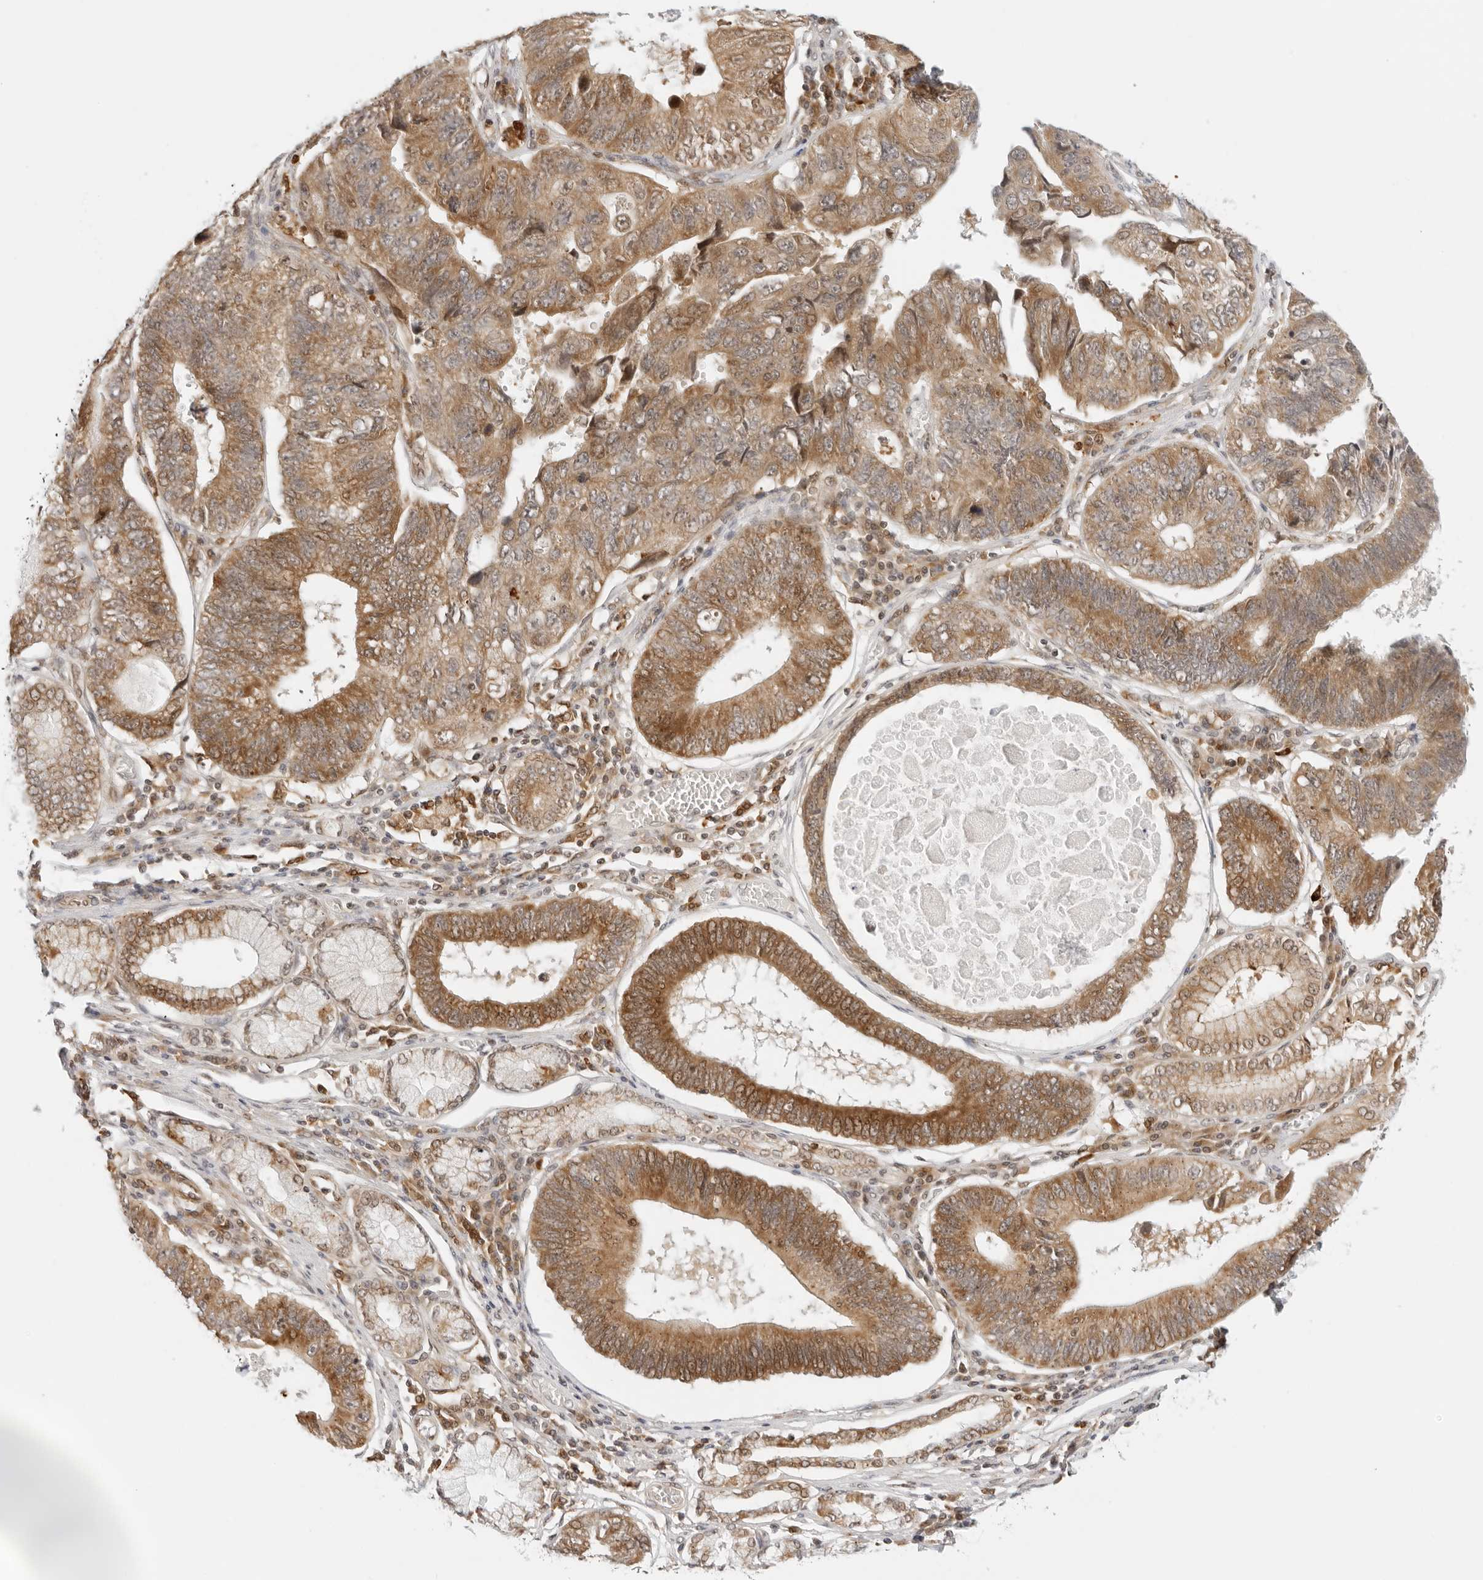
{"staining": {"intensity": "moderate", "quantity": ">75%", "location": "cytoplasmic/membranous,nuclear"}, "tissue": "stomach cancer", "cell_type": "Tumor cells", "image_type": "cancer", "snomed": [{"axis": "morphology", "description": "Adenocarcinoma, NOS"}, {"axis": "topography", "description": "Stomach"}], "caption": "Immunohistochemical staining of human stomach cancer (adenocarcinoma) shows moderate cytoplasmic/membranous and nuclear protein expression in about >75% of tumor cells.", "gene": "RC3H1", "patient": {"sex": "male", "age": 59}}